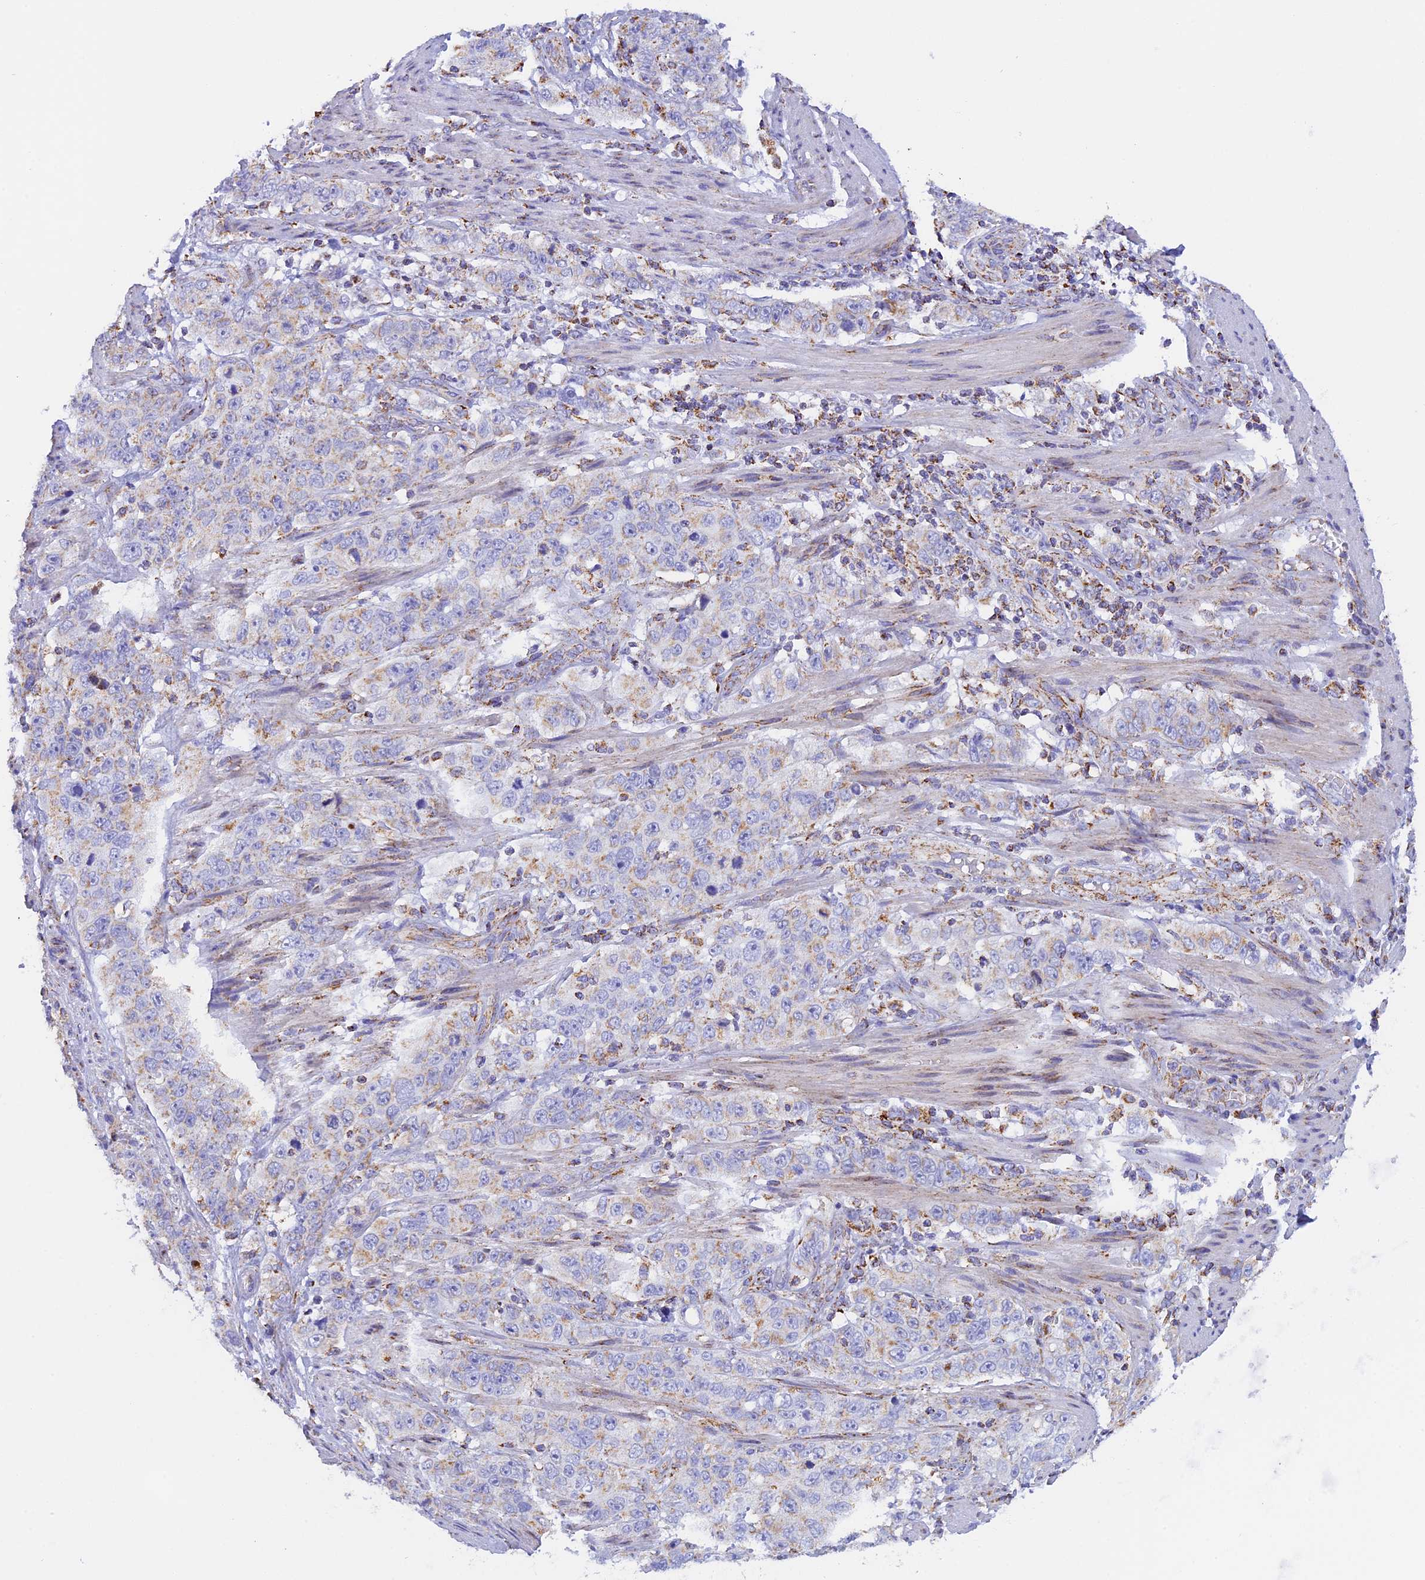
{"staining": {"intensity": "weak", "quantity": "25%-75%", "location": "cytoplasmic/membranous"}, "tissue": "stomach cancer", "cell_type": "Tumor cells", "image_type": "cancer", "snomed": [{"axis": "morphology", "description": "Adenocarcinoma, NOS"}, {"axis": "topography", "description": "Stomach"}], "caption": "IHC histopathology image of stomach cancer stained for a protein (brown), which demonstrates low levels of weak cytoplasmic/membranous staining in approximately 25%-75% of tumor cells.", "gene": "KCNG1", "patient": {"sex": "male", "age": 48}}